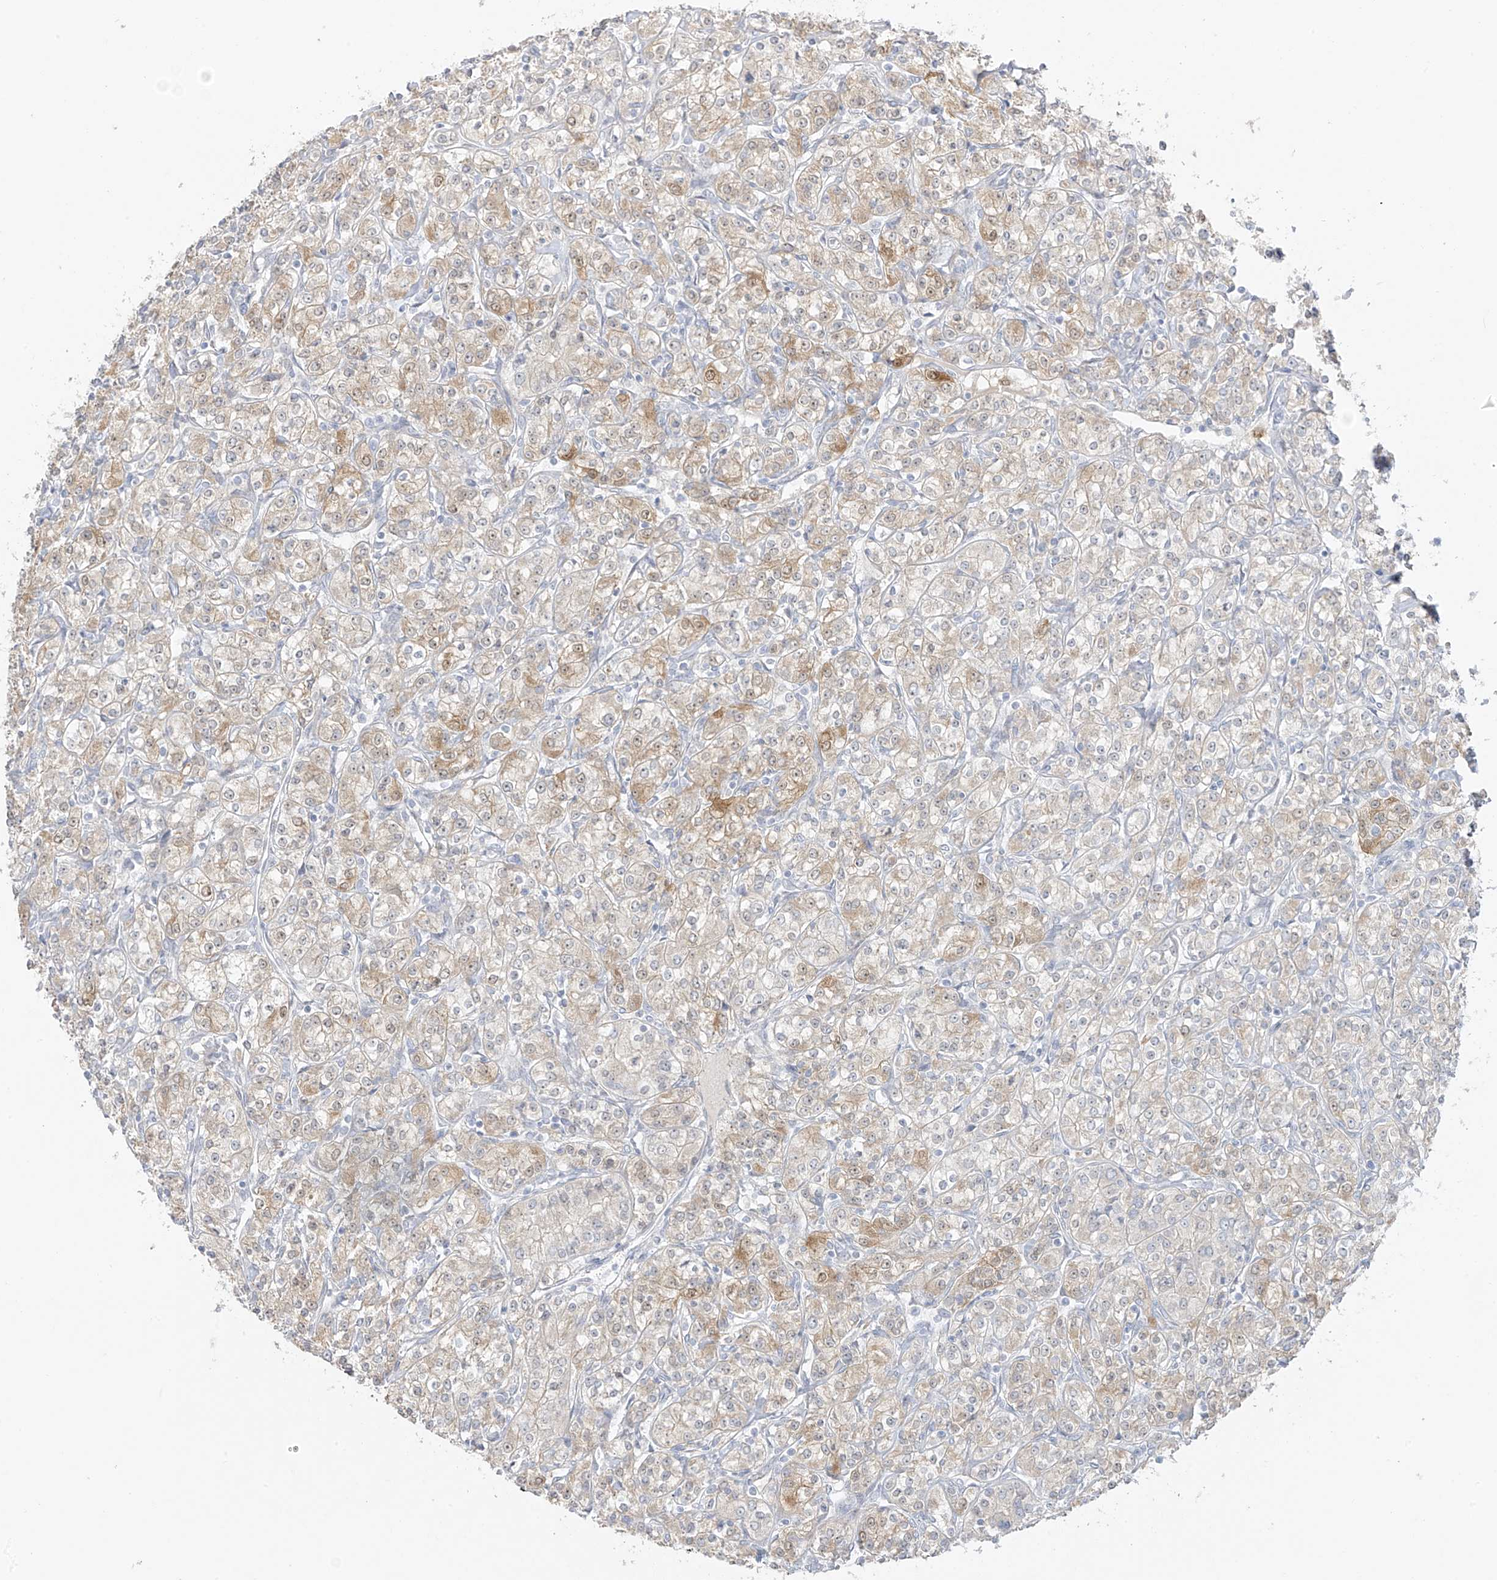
{"staining": {"intensity": "moderate", "quantity": ">75%", "location": "cytoplasmic/membranous"}, "tissue": "renal cancer", "cell_type": "Tumor cells", "image_type": "cancer", "snomed": [{"axis": "morphology", "description": "Adenocarcinoma, NOS"}, {"axis": "topography", "description": "Kidney"}], "caption": "An image of adenocarcinoma (renal) stained for a protein demonstrates moderate cytoplasmic/membranous brown staining in tumor cells. Nuclei are stained in blue.", "gene": "DCDC2", "patient": {"sex": "male", "age": 77}}